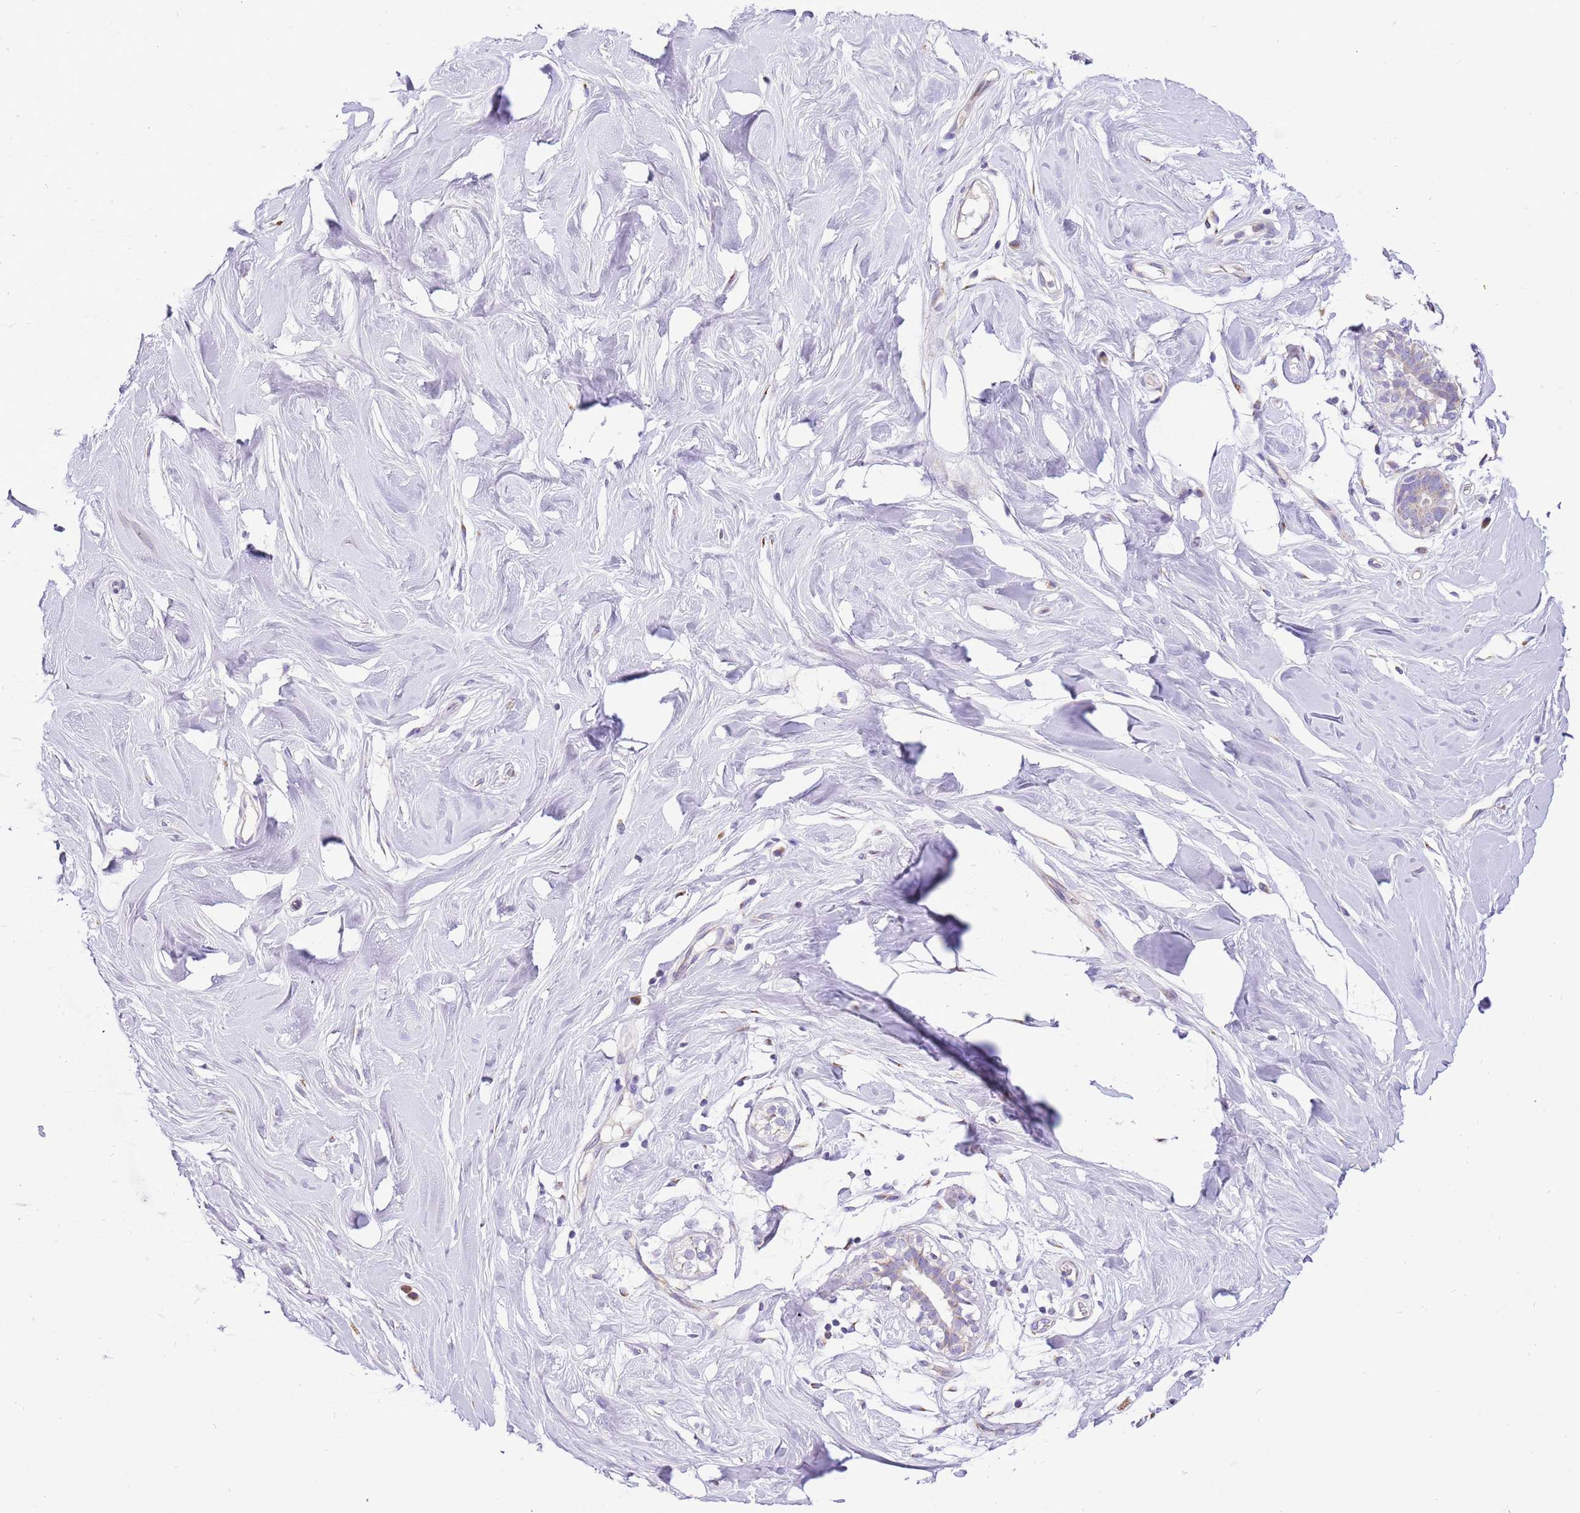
{"staining": {"intensity": "negative", "quantity": "none", "location": "none"}, "tissue": "adipose tissue", "cell_type": "Adipocytes", "image_type": "normal", "snomed": [{"axis": "morphology", "description": "Normal tissue, NOS"}, {"axis": "topography", "description": "Breast"}], "caption": "Immunohistochemistry (IHC) of normal human adipose tissue exhibits no positivity in adipocytes. (DAB immunohistochemistry with hematoxylin counter stain).", "gene": "COX17", "patient": {"sex": "female", "age": 26}}